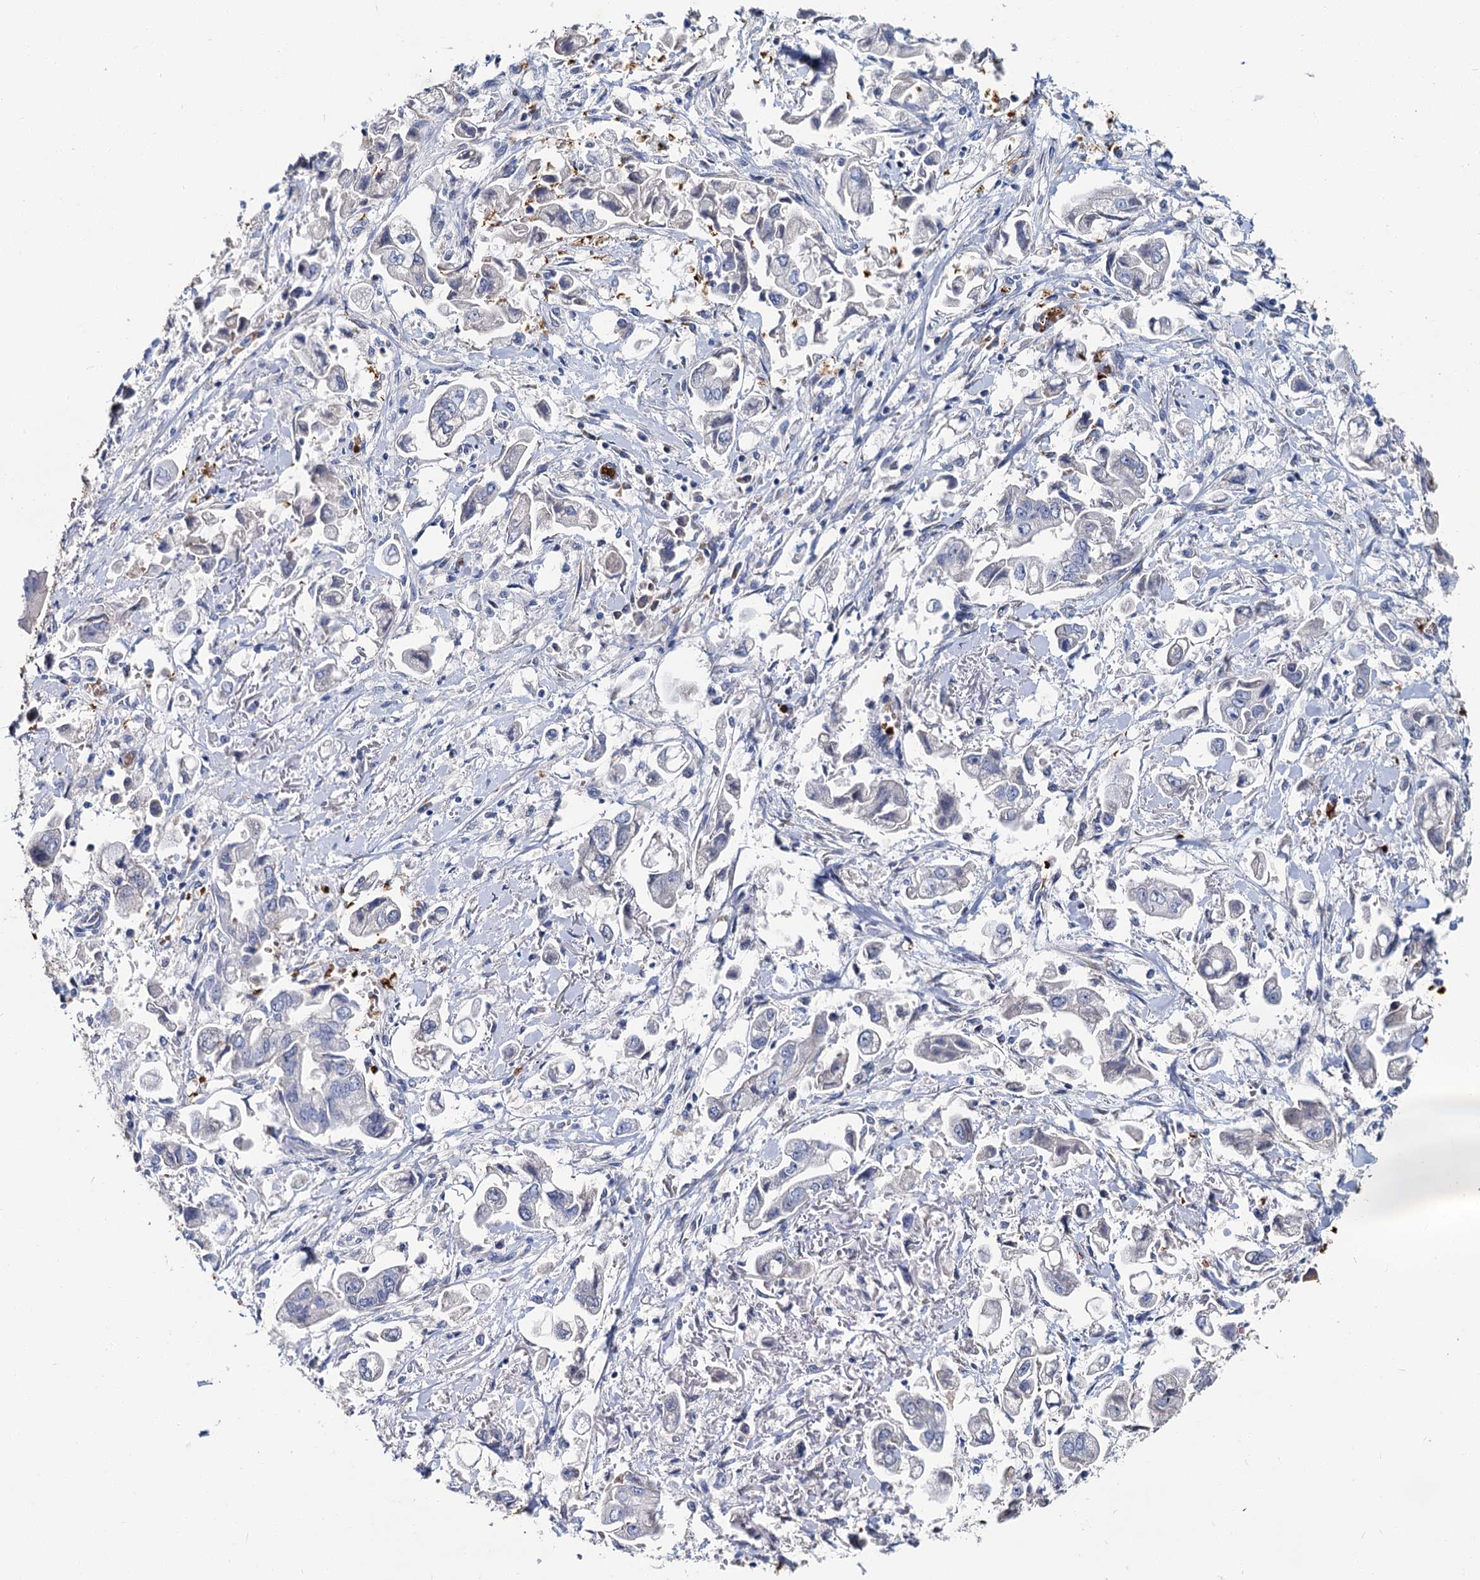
{"staining": {"intensity": "negative", "quantity": "none", "location": "none"}, "tissue": "stomach cancer", "cell_type": "Tumor cells", "image_type": "cancer", "snomed": [{"axis": "morphology", "description": "Adenocarcinoma, NOS"}, {"axis": "topography", "description": "Stomach"}], "caption": "IHC micrograph of neoplastic tissue: human stomach cancer (adenocarcinoma) stained with DAB (3,3'-diaminobenzidine) reveals no significant protein expression in tumor cells.", "gene": "ATG2A", "patient": {"sex": "male", "age": 62}}